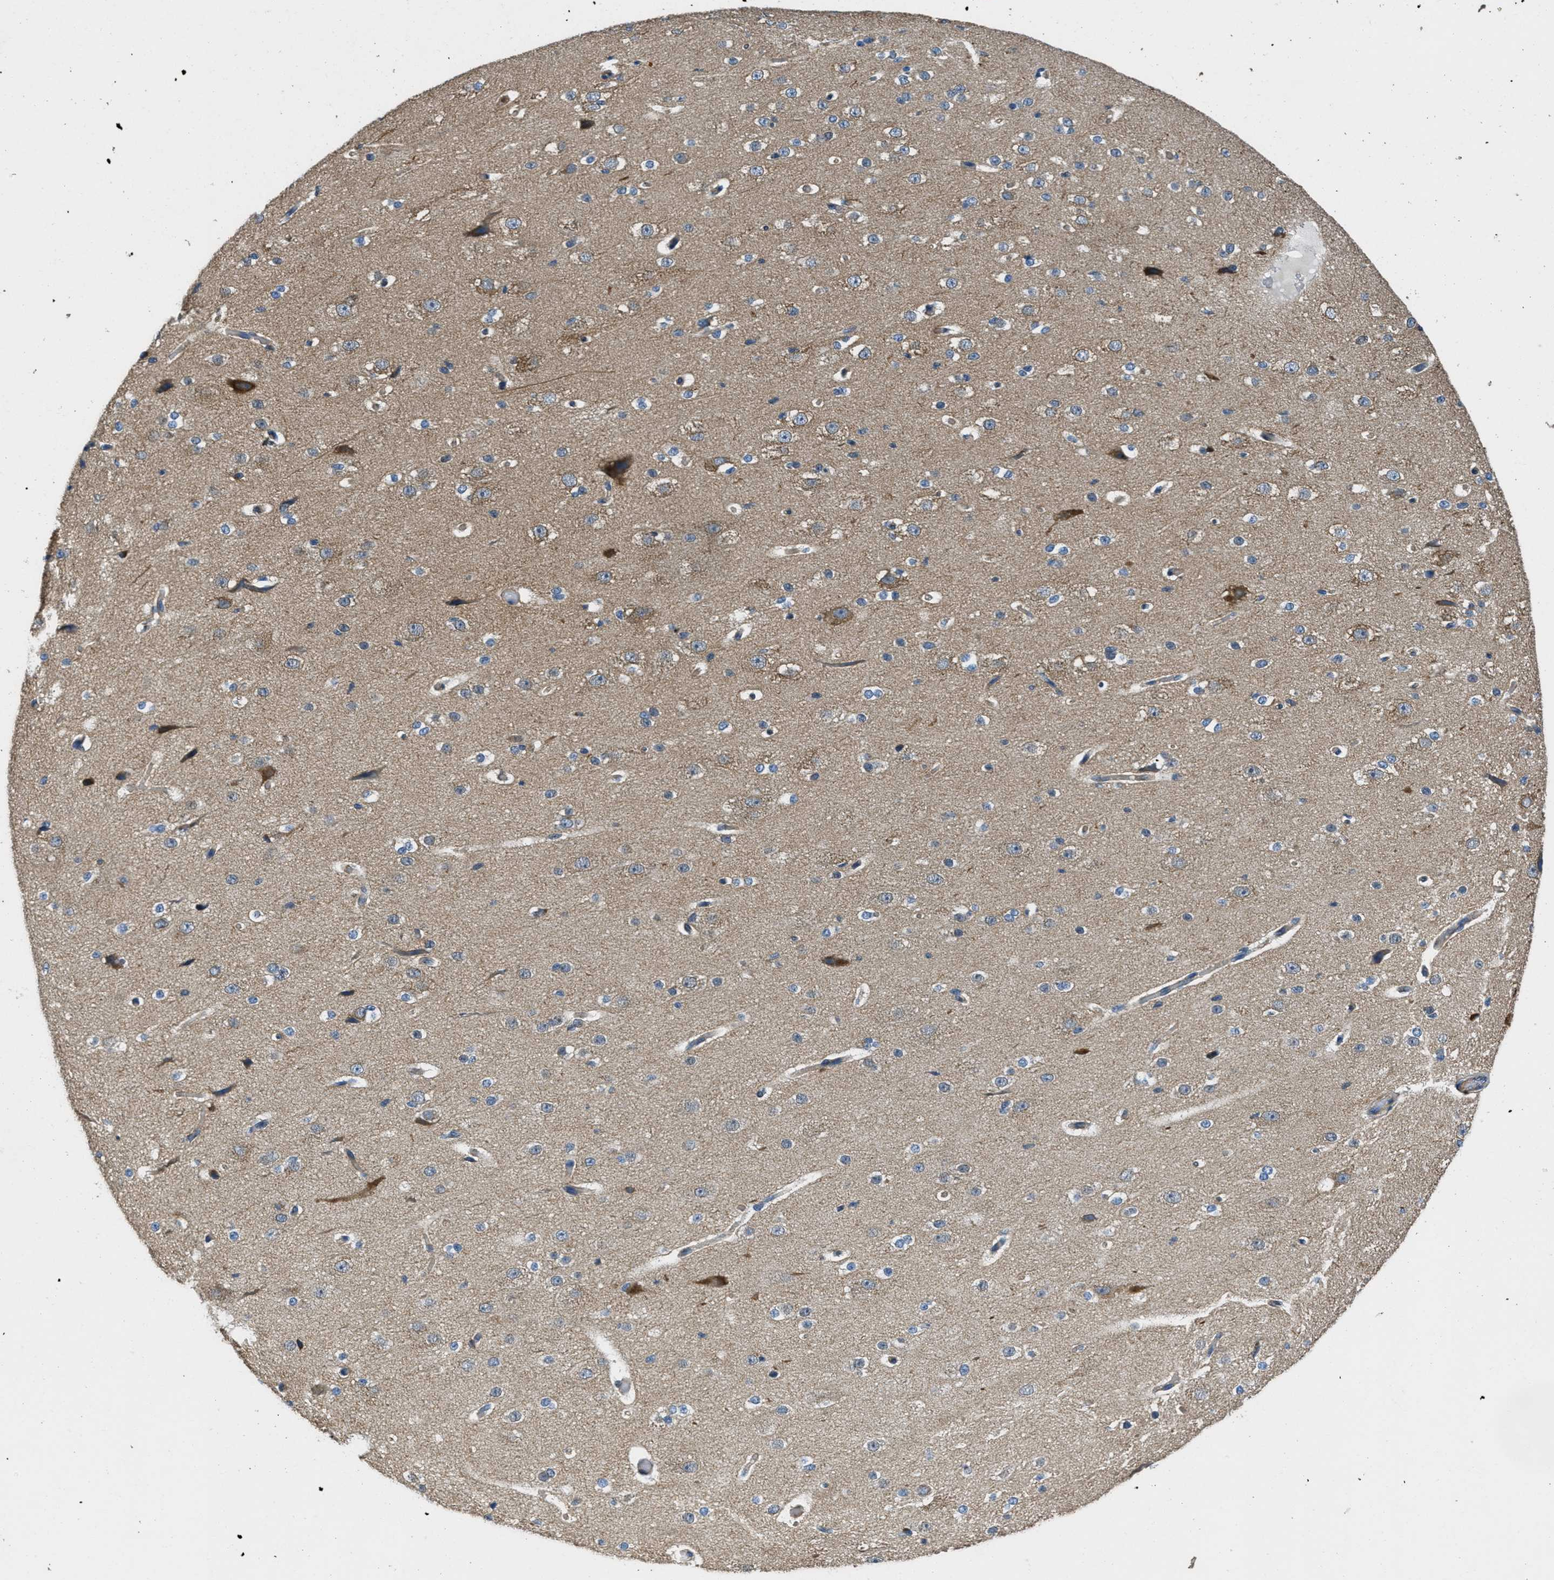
{"staining": {"intensity": "weak", "quantity": "25%-75%", "location": "cytoplasmic/membranous"}, "tissue": "cerebral cortex", "cell_type": "Endothelial cells", "image_type": "normal", "snomed": [{"axis": "morphology", "description": "Normal tissue, NOS"}, {"axis": "morphology", "description": "Developmental malformation"}, {"axis": "topography", "description": "Cerebral cortex"}], "caption": "A high-resolution micrograph shows immunohistochemistry (IHC) staining of normal cerebral cortex, which shows weak cytoplasmic/membranous positivity in about 25%-75% of endothelial cells.", "gene": "TOMM70", "patient": {"sex": "female", "age": 30}}